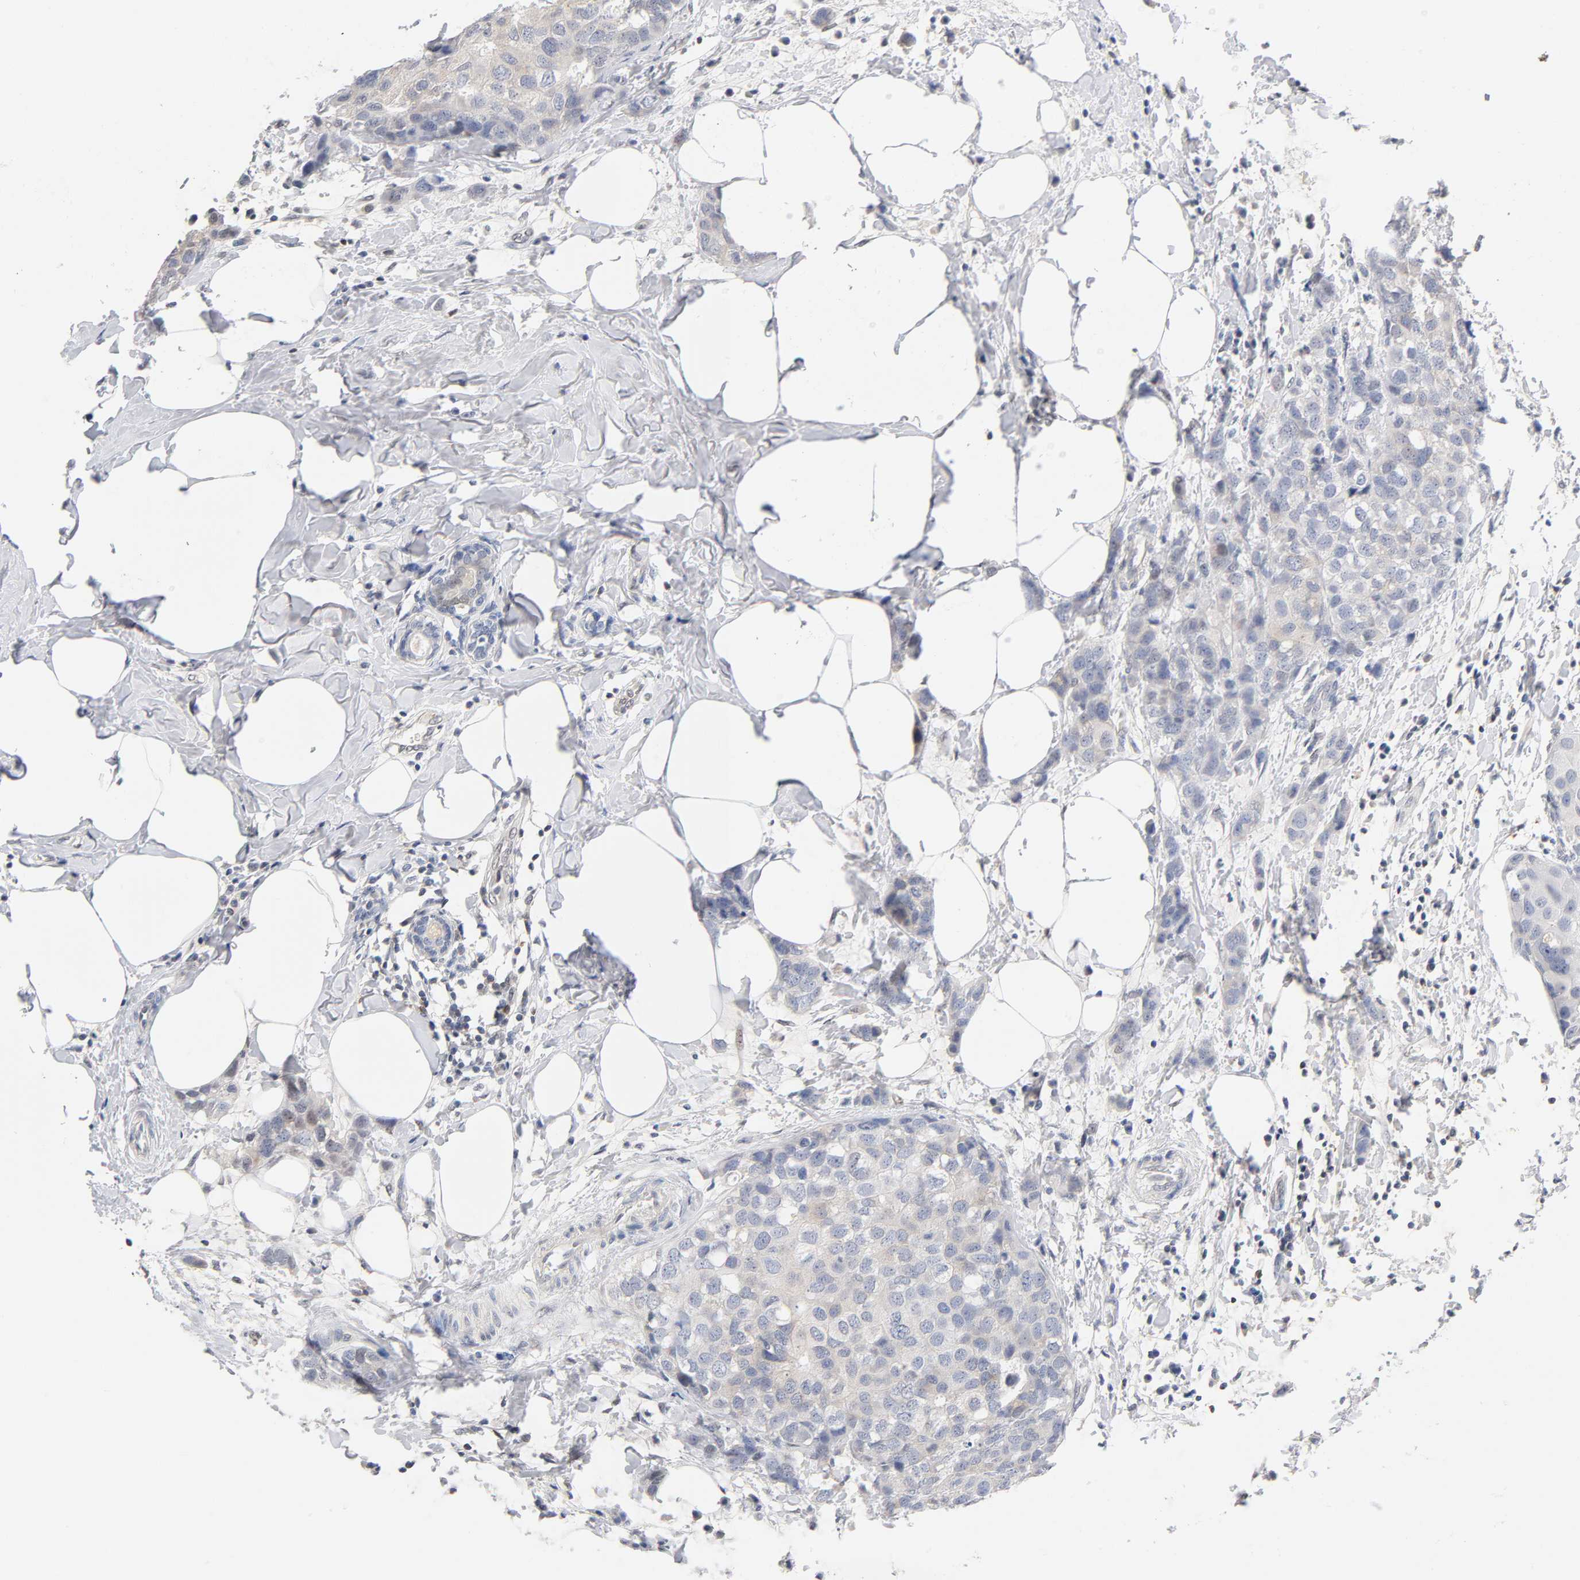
{"staining": {"intensity": "weak", "quantity": "<25%", "location": "cytoplasmic/membranous"}, "tissue": "breast cancer", "cell_type": "Tumor cells", "image_type": "cancer", "snomed": [{"axis": "morphology", "description": "Normal tissue, NOS"}, {"axis": "morphology", "description": "Duct carcinoma"}, {"axis": "topography", "description": "Breast"}], "caption": "IHC micrograph of neoplastic tissue: human breast cancer stained with DAB demonstrates no significant protein staining in tumor cells.", "gene": "NFATC1", "patient": {"sex": "female", "age": 50}}